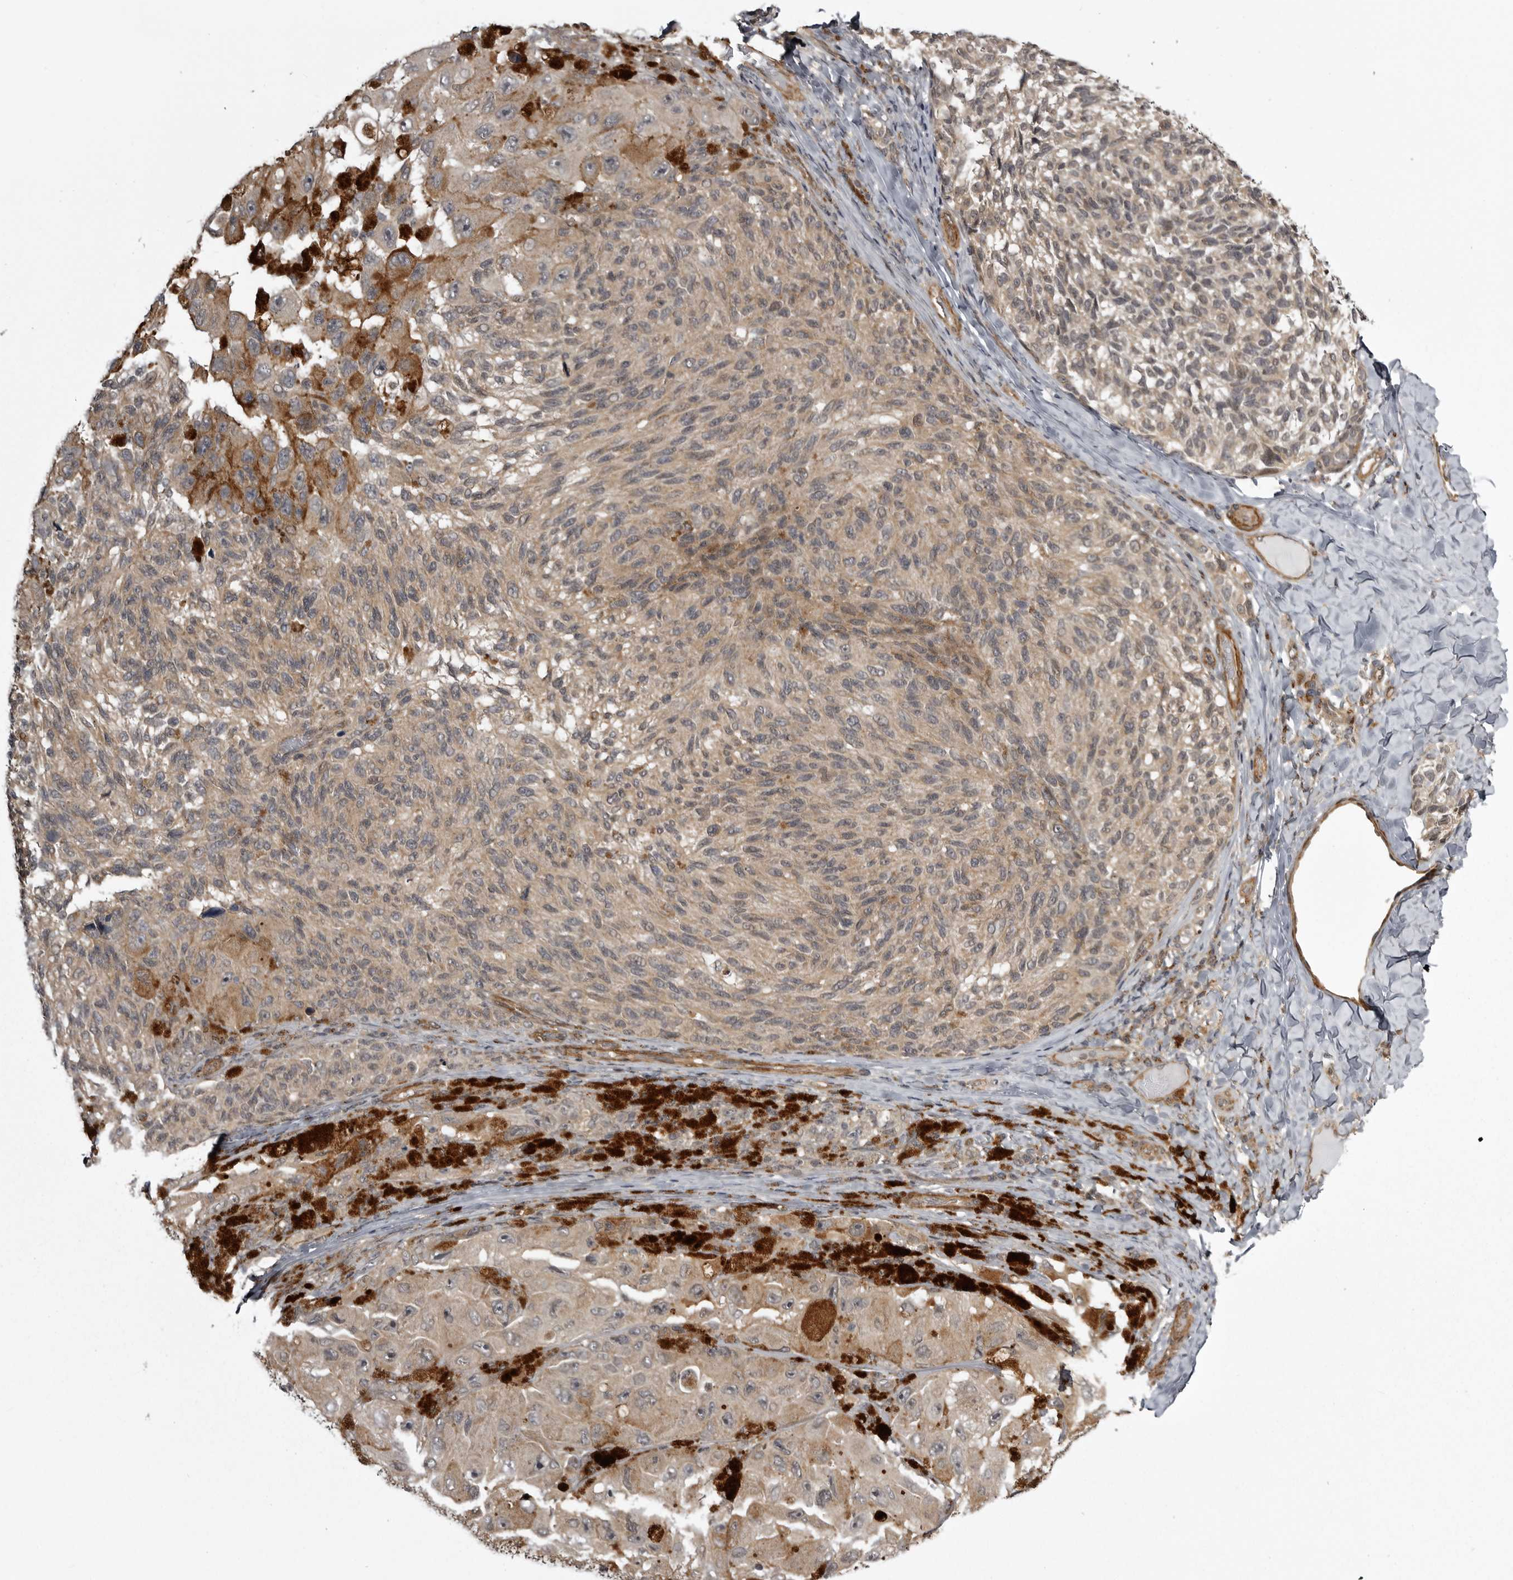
{"staining": {"intensity": "weak", "quantity": ">75%", "location": "cytoplasmic/membranous"}, "tissue": "melanoma", "cell_type": "Tumor cells", "image_type": "cancer", "snomed": [{"axis": "morphology", "description": "Malignant melanoma, NOS"}, {"axis": "topography", "description": "Skin"}], "caption": "The immunohistochemical stain shows weak cytoplasmic/membranous positivity in tumor cells of malignant melanoma tissue.", "gene": "SNX16", "patient": {"sex": "female", "age": 73}}